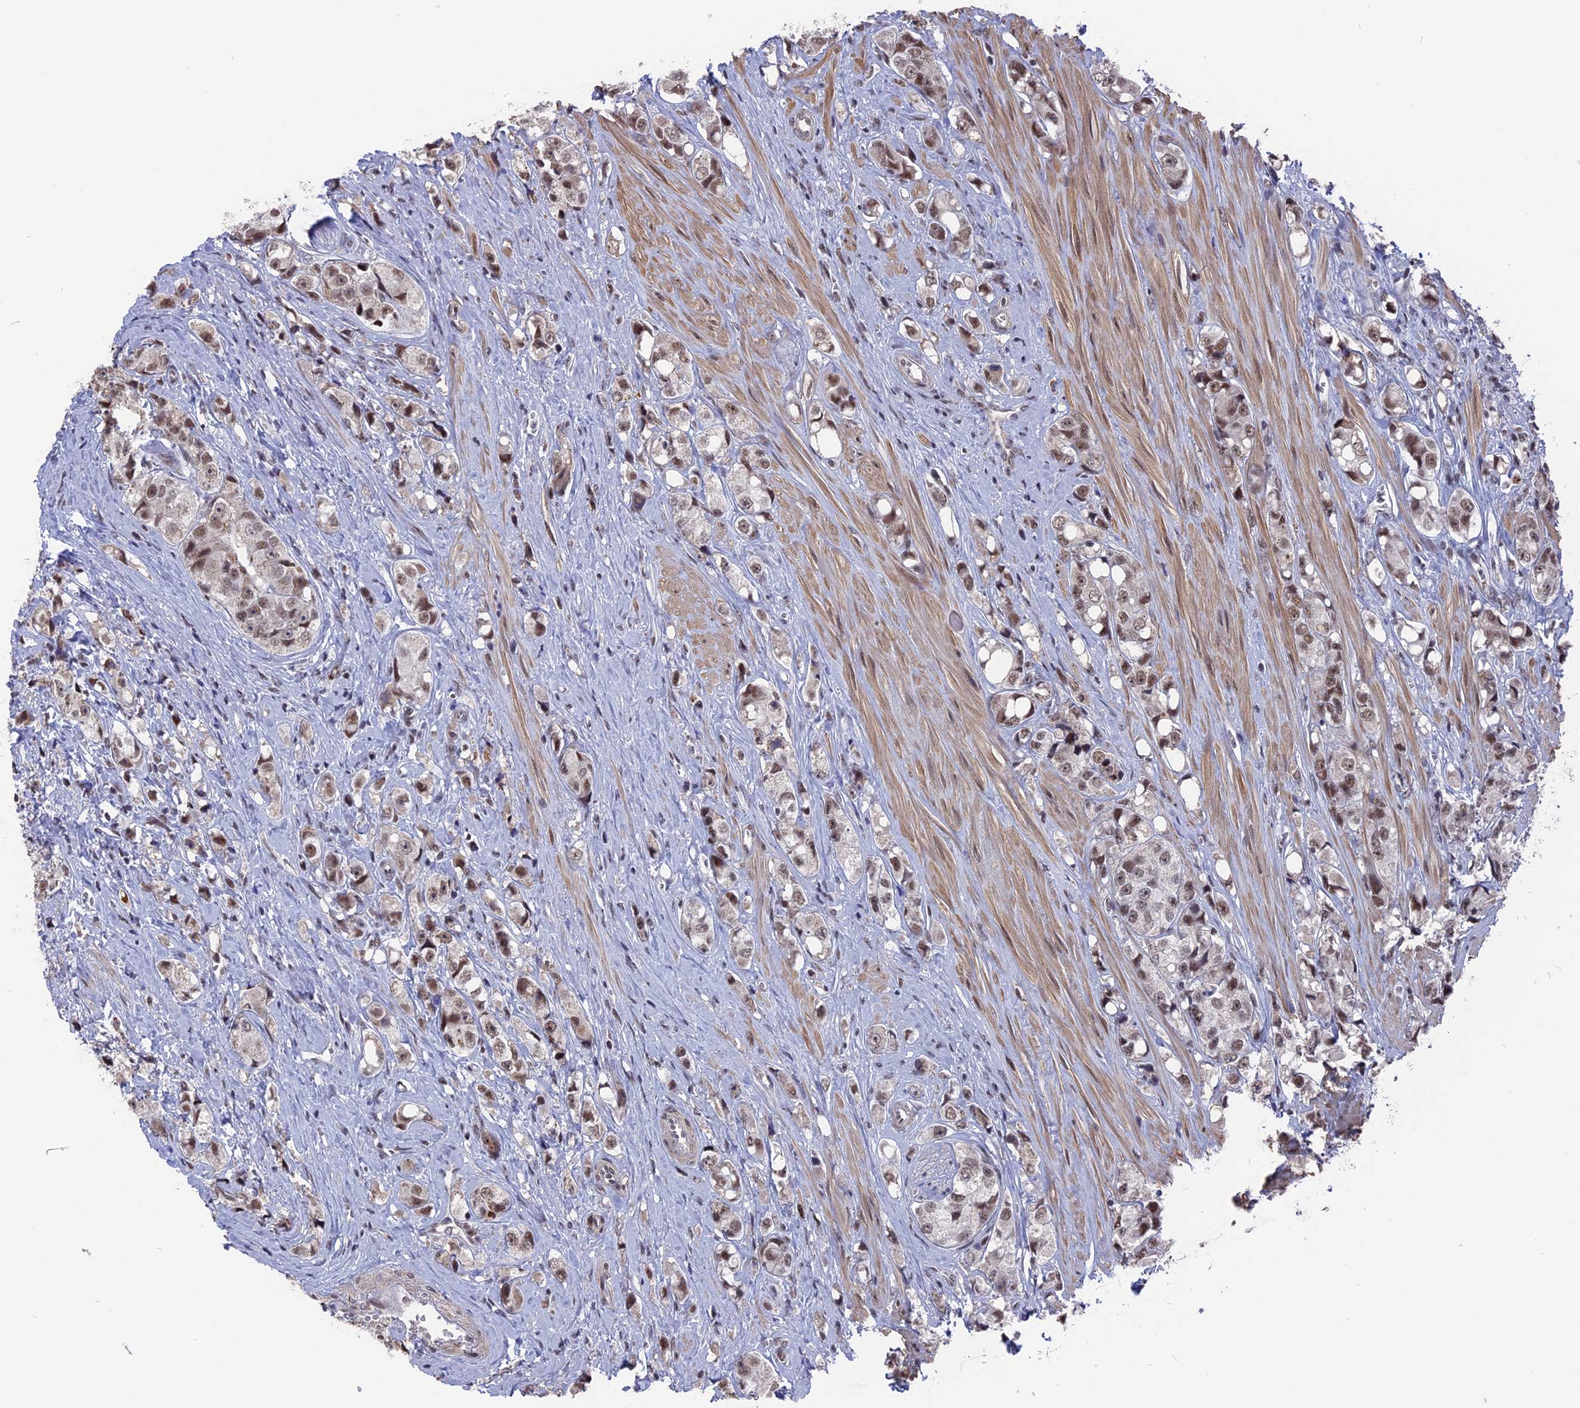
{"staining": {"intensity": "moderate", "quantity": ">75%", "location": "nuclear"}, "tissue": "prostate cancer", "cell_type": "Tumor cells", "image_type": "cancer", "snomed": [{"axis": "morphology", "description": "Adenocarcinoma, High grade"}, {"axis": "topography", "description": "Prostate"}], "caption": "This is an image of immunohistochemistry (IHC) staining of prostate adenocarcinoma (high-grade), which shows moderate positivity in the nuclear of tumor cells.", "gene": "SF3A2", "patient": {"sex": "male", "age": 74}}